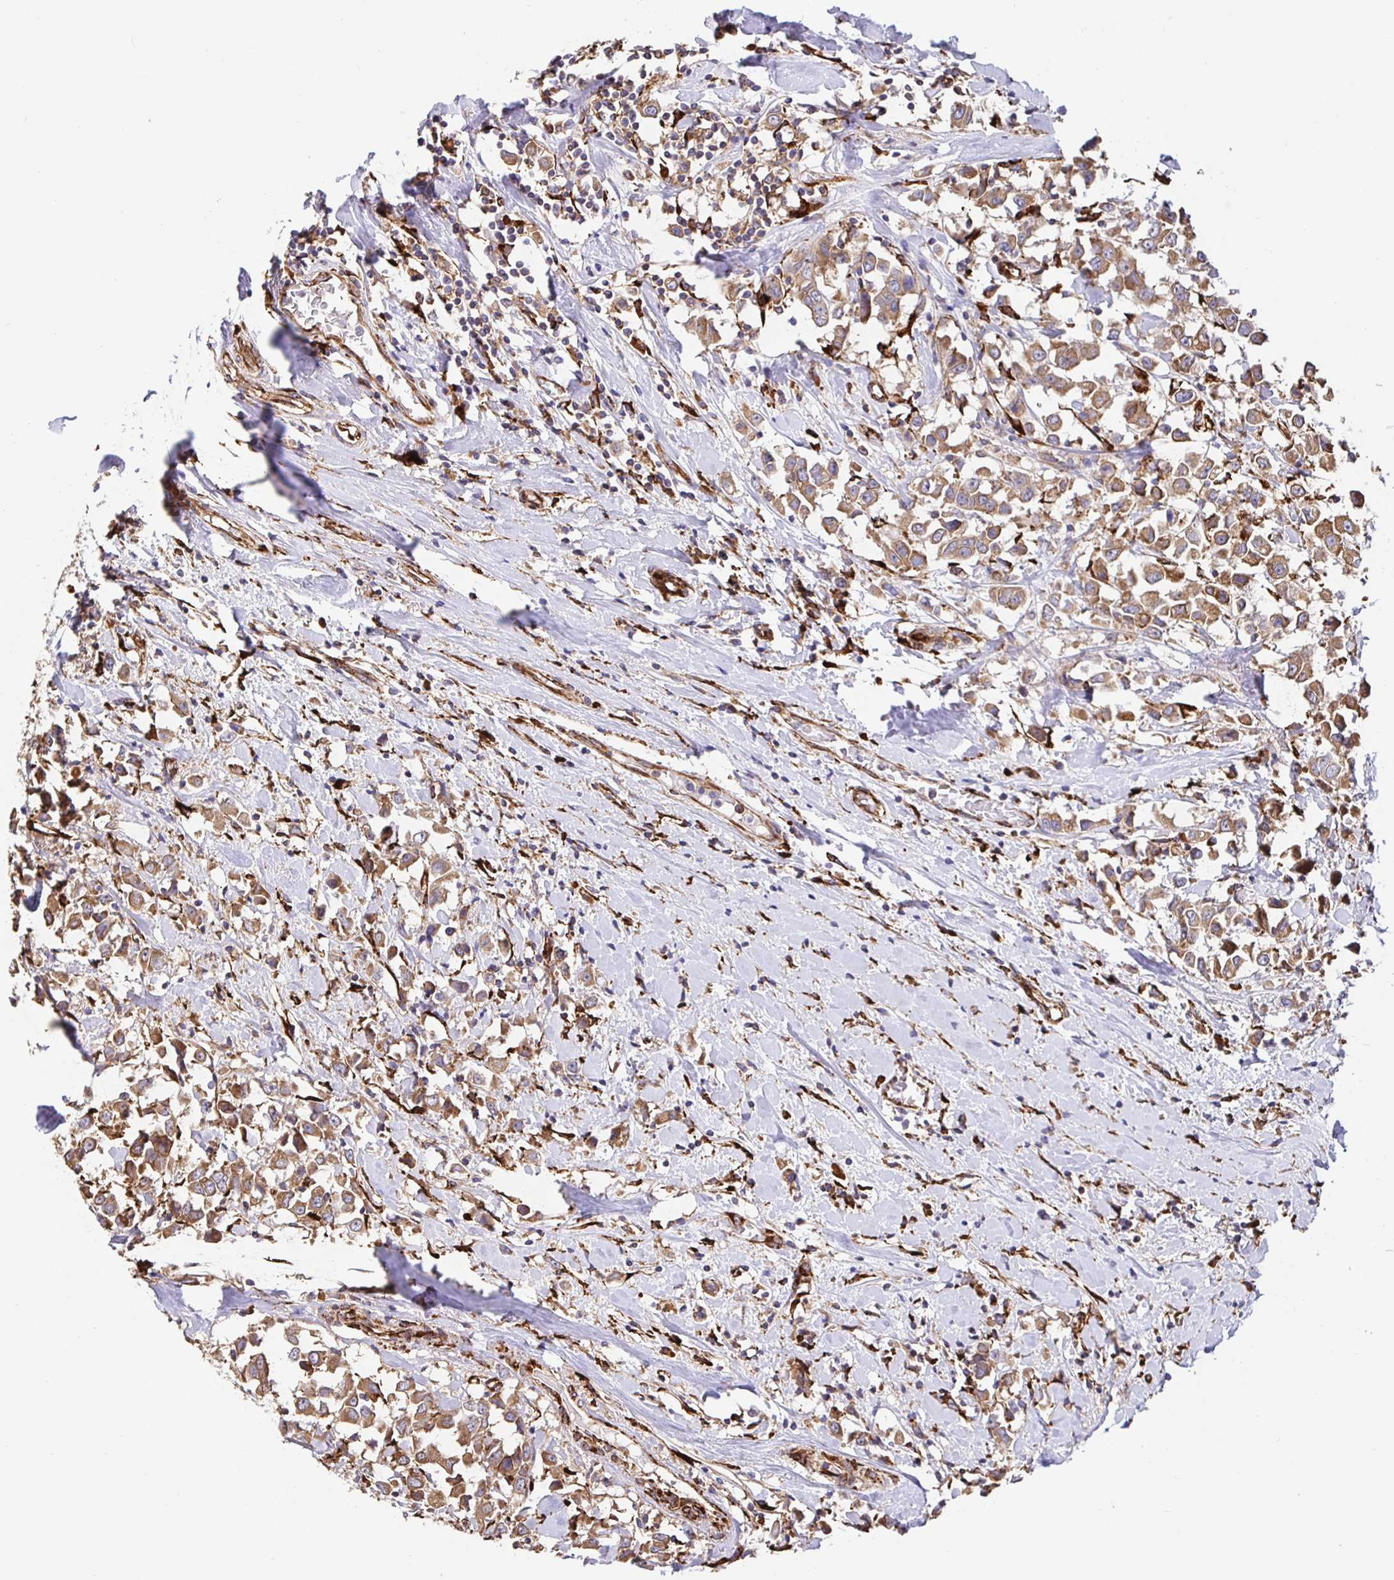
{"staining": {"intensity": "moderate", "quantity": ">75%", "location": "cytoplasmic/membranous"}, "tissue": "breast cancer", "cell_type": "Tumor cells", "image_type": "cancer", "snomed": [{"axis": "morphology", "description": "Duct carcinoma"}, {"axis": "topography", "description": "Breast"}], "caption": "Immunohistochemical staining of breast infiltrating ductal carcinoma reveals medium levels of moderate cytoplasmic/membranous positivity in about >75% of tumor cells.", "gene": "MAOA", "patient": {"sex": "female", "age": 61}}